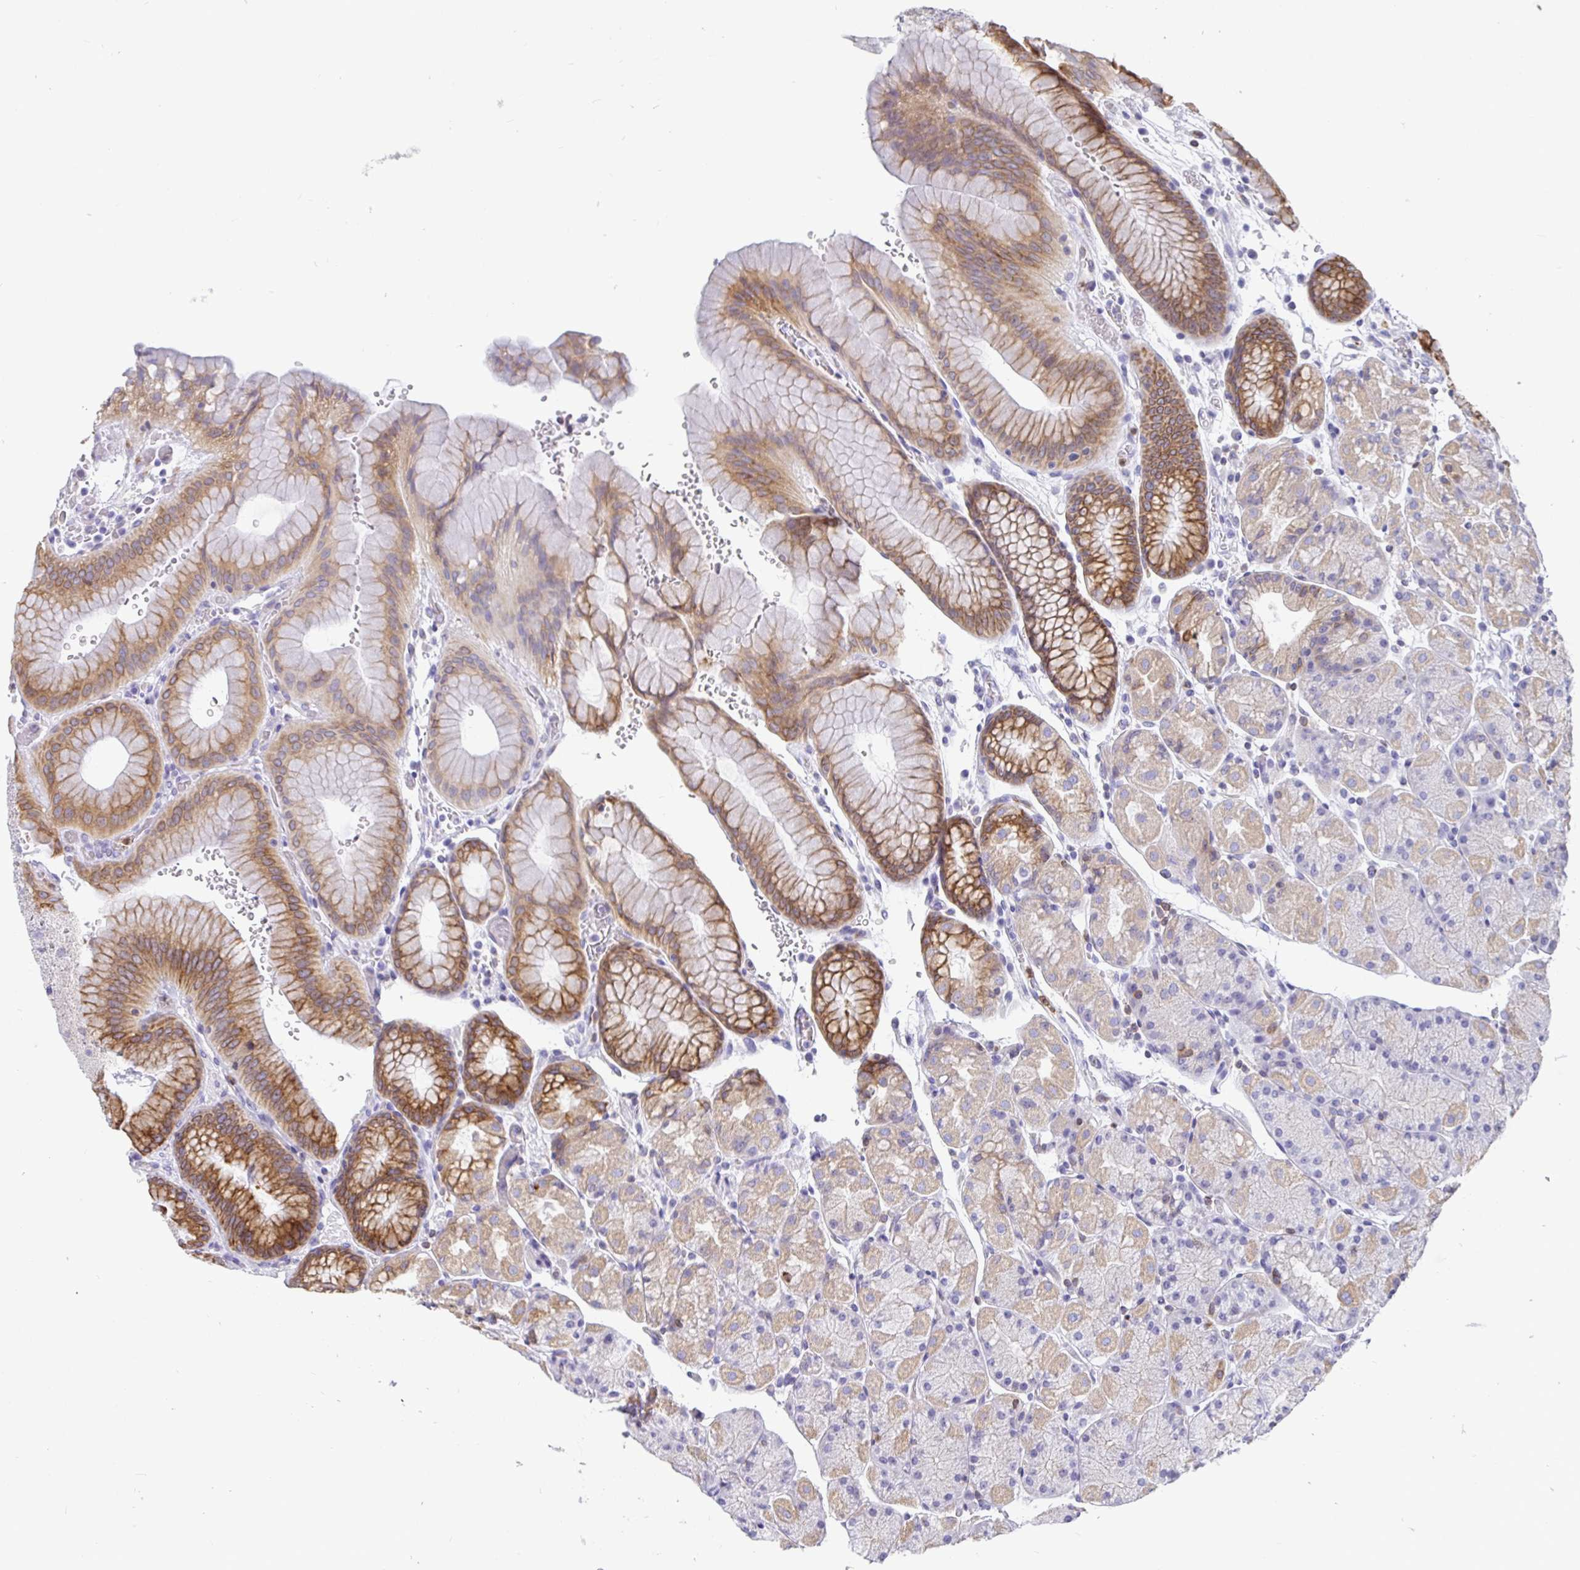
{"staining": {"intensity": "strong", "quantity": "25%-75%", "location": "cytoplasmic/membranous"}, "tissue": "stomach", "cell_type": "Glandular cells", "image_type": "normal", "snomed": [{"axis": "morphology", "description": "Normal tissue, NOS"}, {"axis": "topography", "description": "Stomach, upper"}, {"axis": "topography", "description": "Stomach"}], "caption": "Glandular cells exhibit strong cytoplasmic/membranous staining in approximately 25%-75% of cells in benign stomach.", "gene": "TP53I11", "patient": {"sex": "male", "age": 76}}